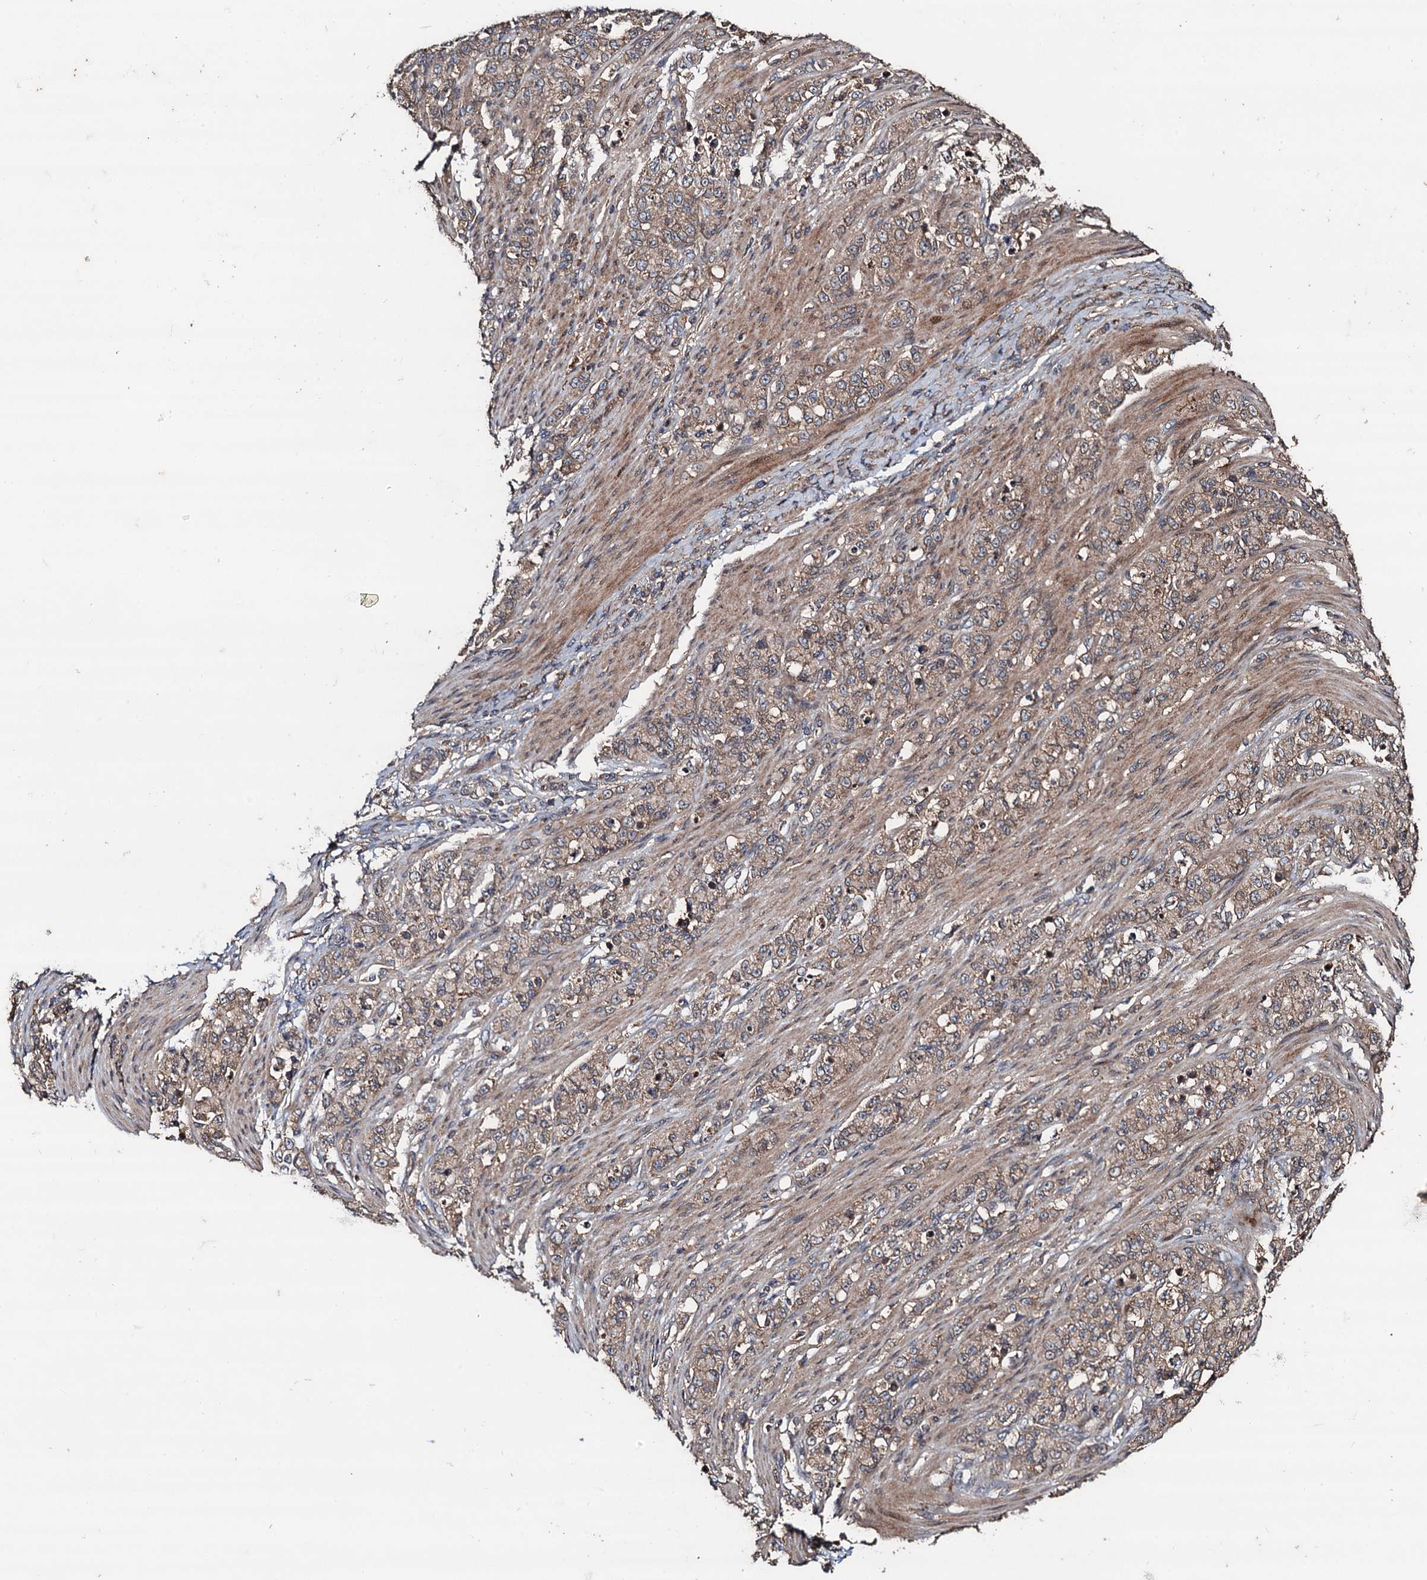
{"staining": {"intensity": "weak", "quantity": ">75%", "location": "cytoplasmic/membranous"}, "tissue": "stomach cancer", "cell_type": "Tumor cells", "image_type": "cancer", "snomed": [{"axis": "morphology", "description": "Adenocarcinoma, NOS"}, {"axis": "topography", "description": "Stomach"}], "caption": "The histopathology image demonstrates immunohistochemical staining of adenocarcinoma (stomach). There is weak cytoplasmic/membranous expression is identified in approximately >75% of tumor cells.", "gene": "TMEM39B", "patient": {"sex": "female", "age": 79}}